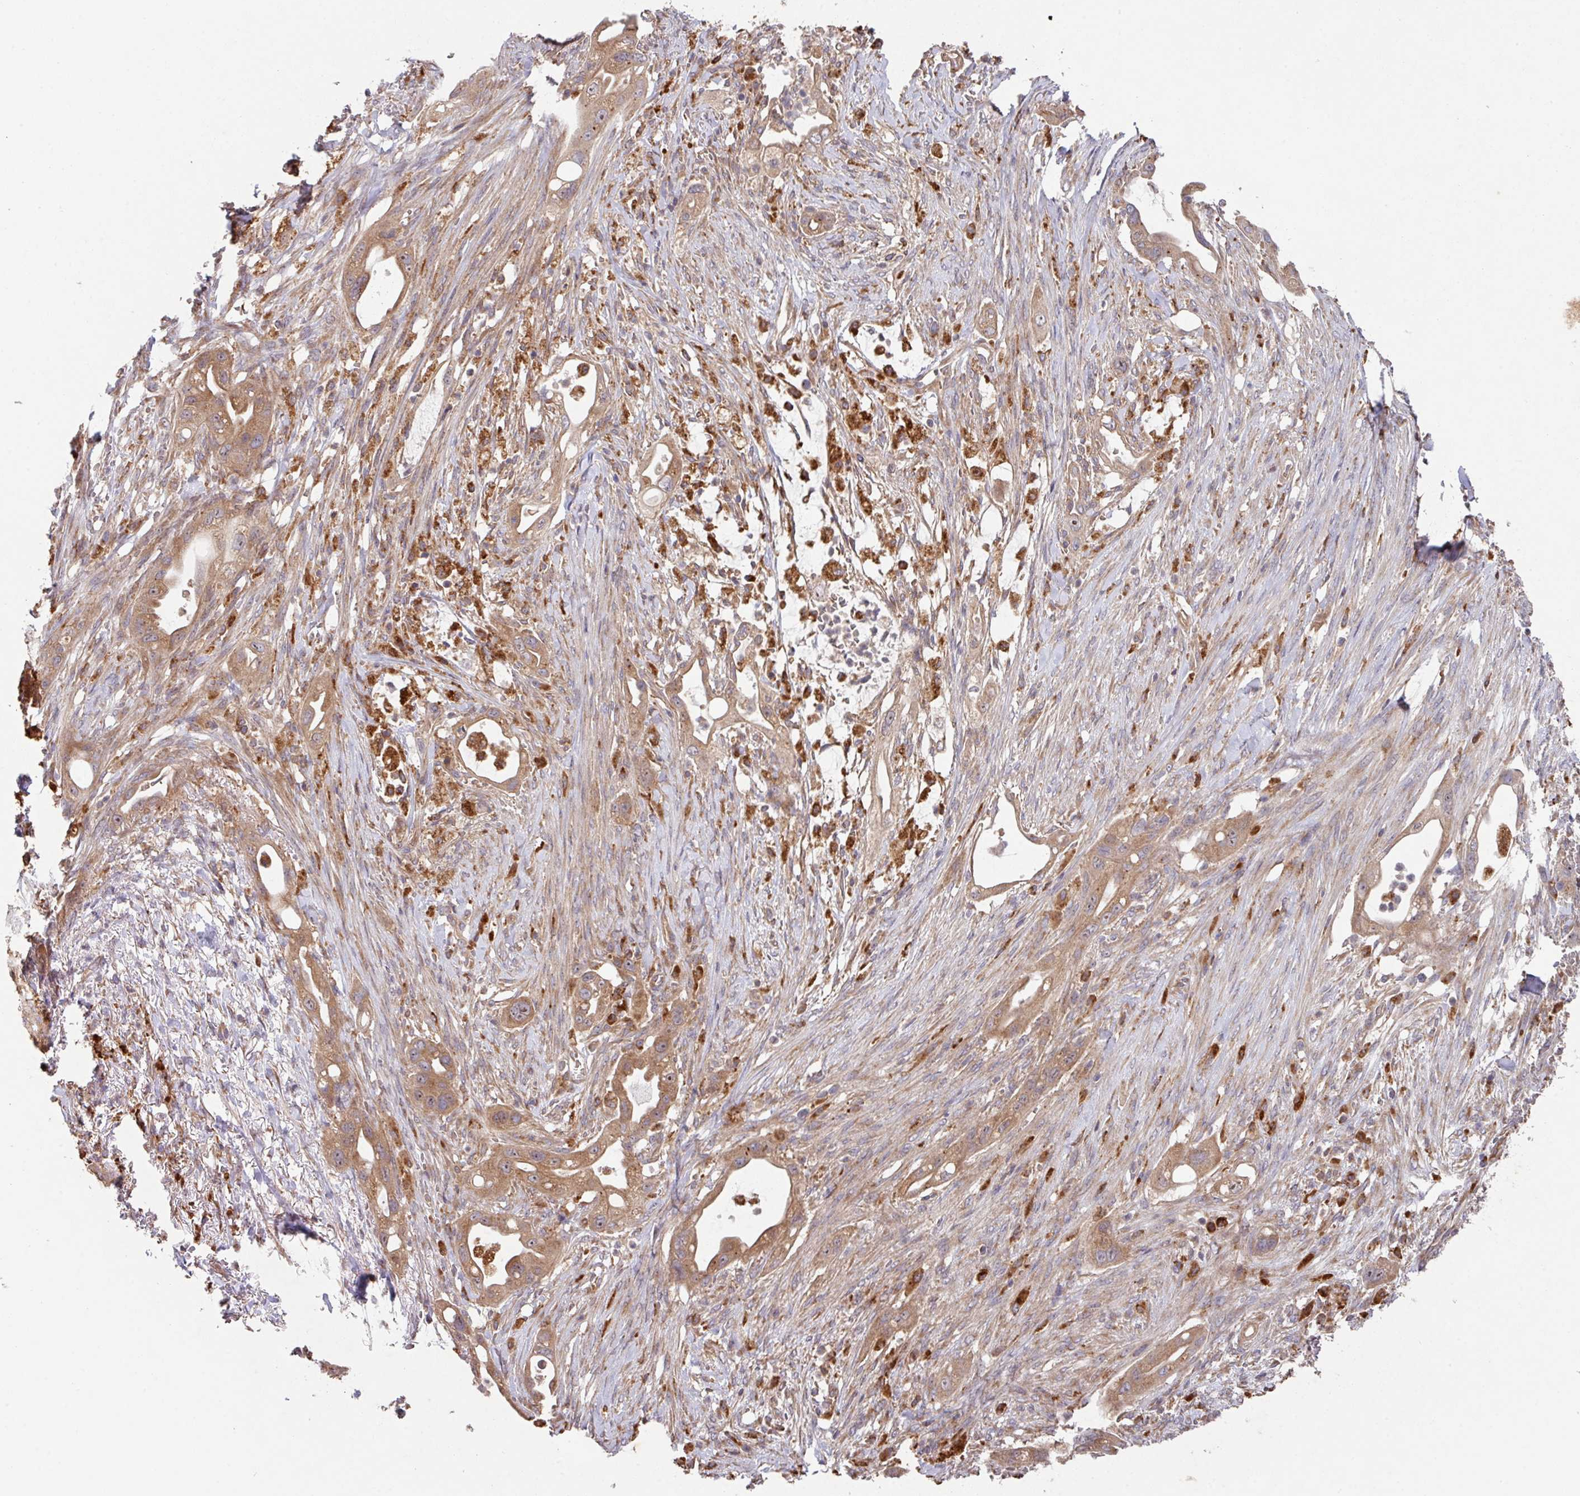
{"staining": {"intensity": "moderate", "quantity": ">75%", "location": "cytoplasmic/membranous"}, "tissue": "pancreatic cancer", "cell_type": "Tumor cells", "image_type": "cancer", "snomed": [{"axis": "morphology", "description": "Adenocarcinoma, NOS"}, {"axis": "topography", "description": "Pancreas"}], "caption": "High-power microscopy captured an IHC histopathology image of pancreatic cancer, revealing moderate cytoplasmic/membranous positivity in approximately >75% of tumor cells. The protein is stained brown, and the nuclei are stained in blue (DAB IHC with brightfield microscopy, high magnification).", "gene": "TRIM14", "patient": {"sex": "male", "age": 44}}